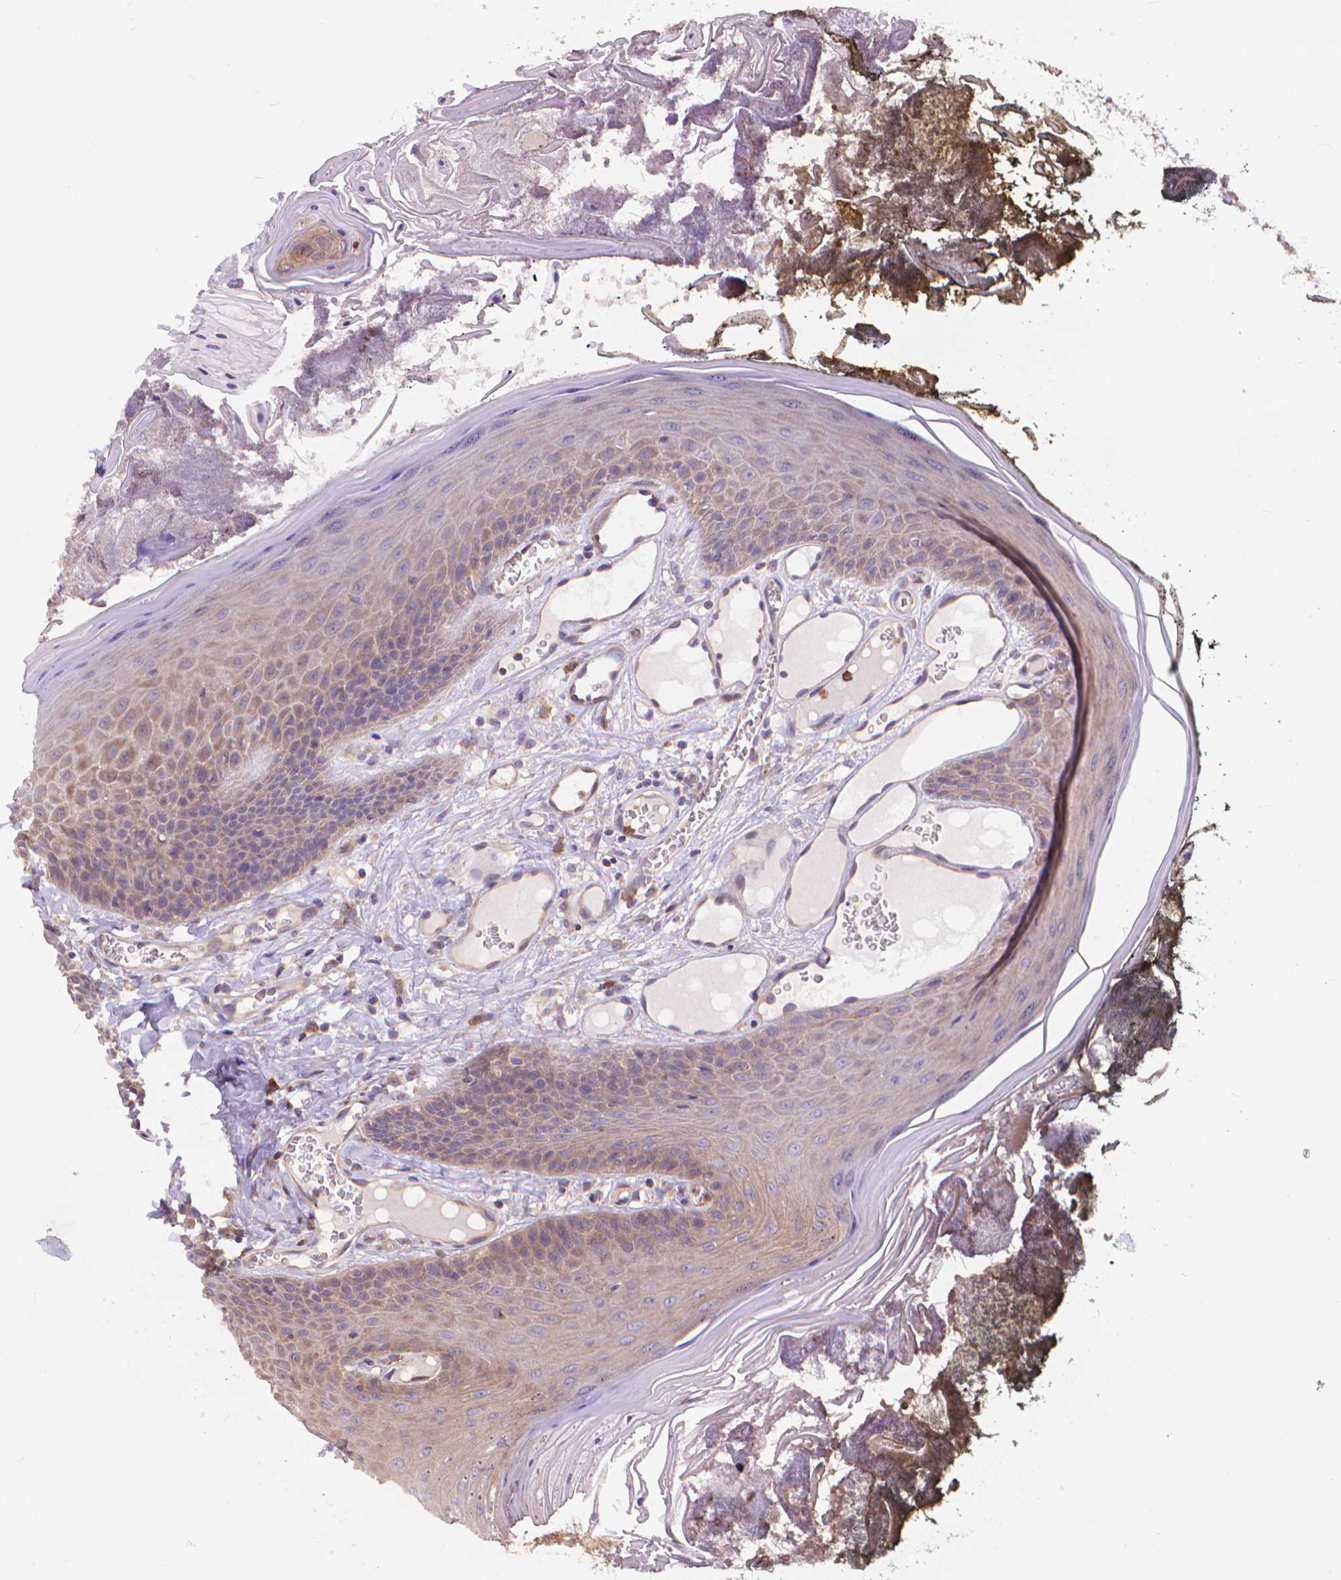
{"staining": {"intensity": "weak", "quantity": "25%-75%", "location": "cytoplasmic/membranous"}, "tissue": "oral mucosa", "cell_type": "Squamous epithelial cells", "image_type": "normal", "snomed": [{"axis": "morphology", "description": "Normal tissue, NOS"}, {"axis": "topography", "description": "Oral tissue"}], "caption": "IHC histopathology image of normal human oral mucosa stained for a protein (brown), which reveals low levels of weak cytoplasmic/membranous positivity in about 25%-75% of squamous epithelial cells.", "gene": "ARAP1", "patient": {"sex": "male", "age": 9}}